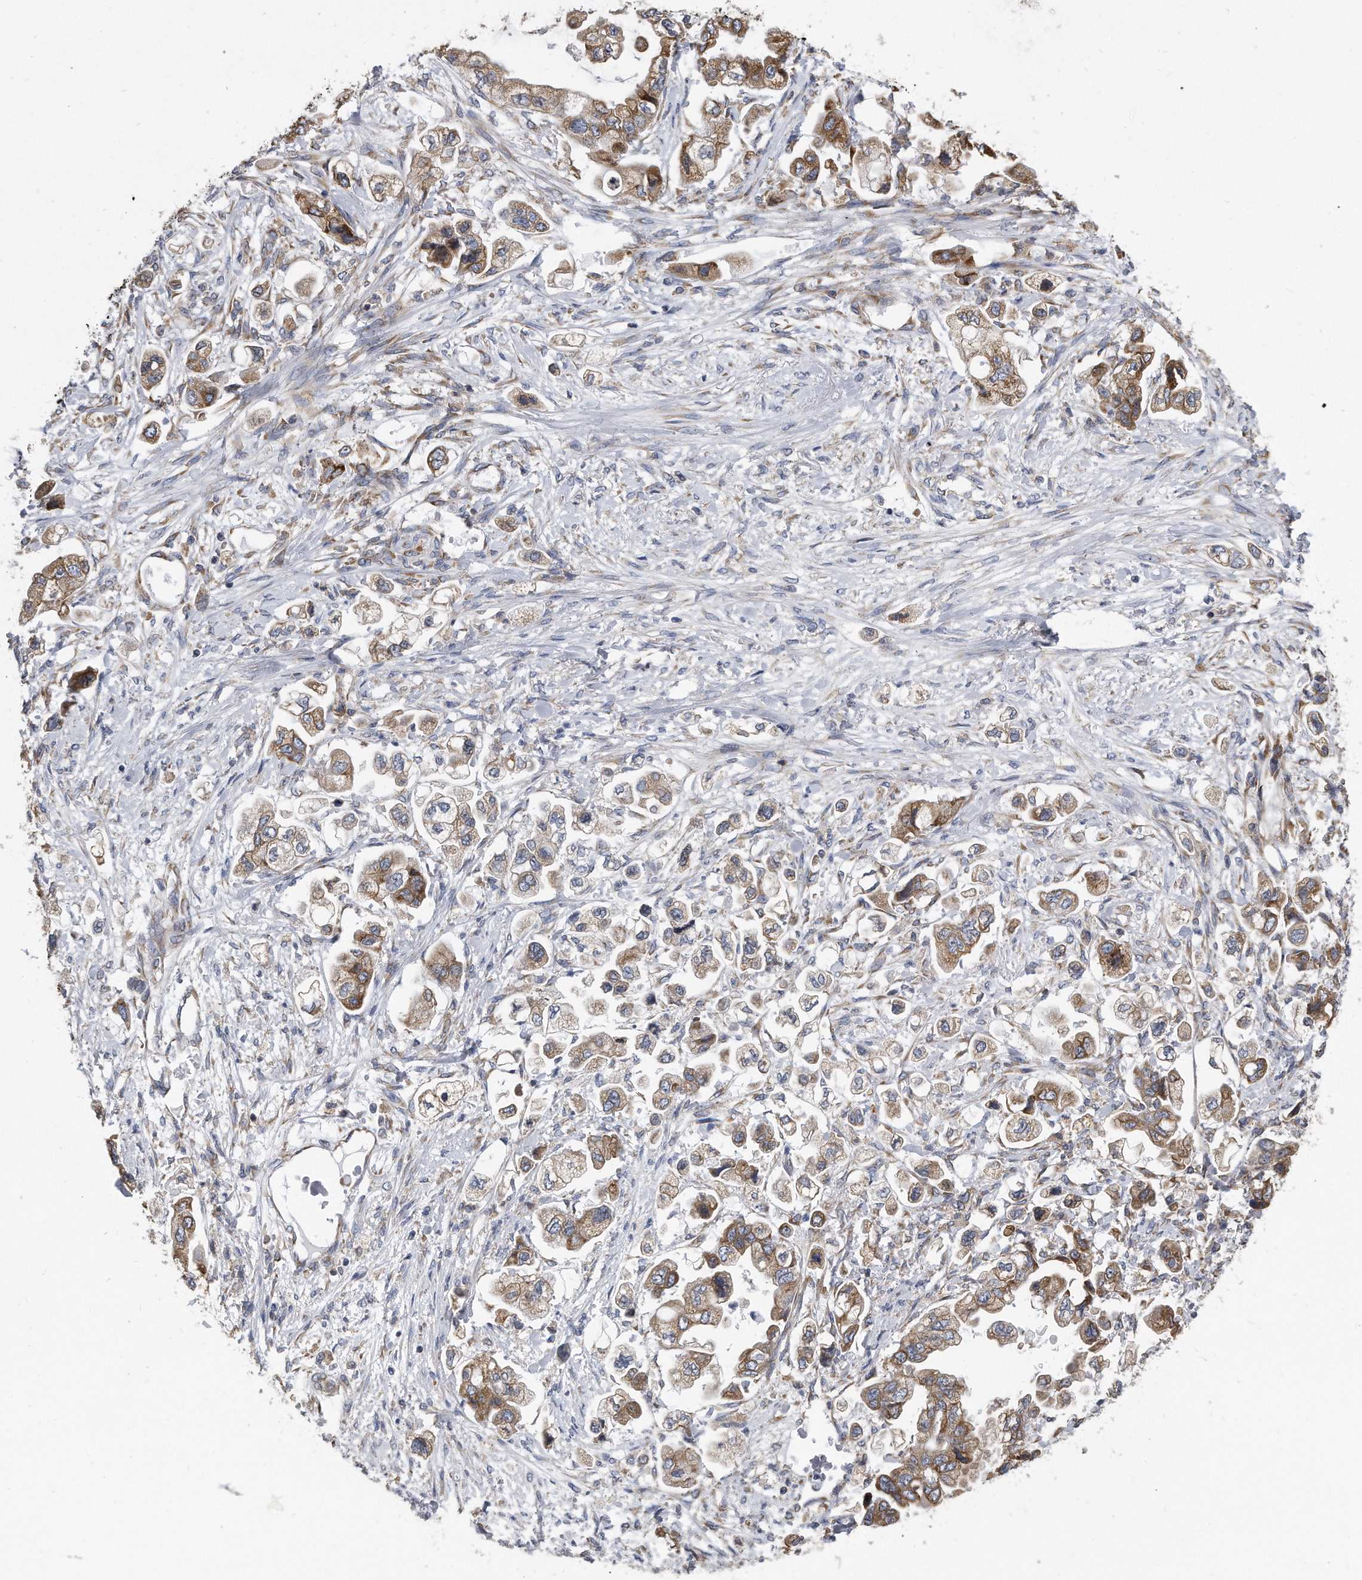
{"staining": {"intensity": "moderate", "quantity": ">75%", "location": "cytoplasmic/membranous"}, "tissue": "stomach cancer", "cell_type": "Tumor cells", "image_type": "cancer", "snomed": [{"axis": "morphology", "description": "Adenocarcinoma, NOS"}, {"axis": "topography", "description": "Stomach"}], "caption": "DAB immunohistochemical staining of stomach cancer shows moderate cytoplasmic/membranous protein positivity in approximately >75% of tumor cells.", "gene": "CCDC47", "patient": {"sex": "male", "age": 62}}